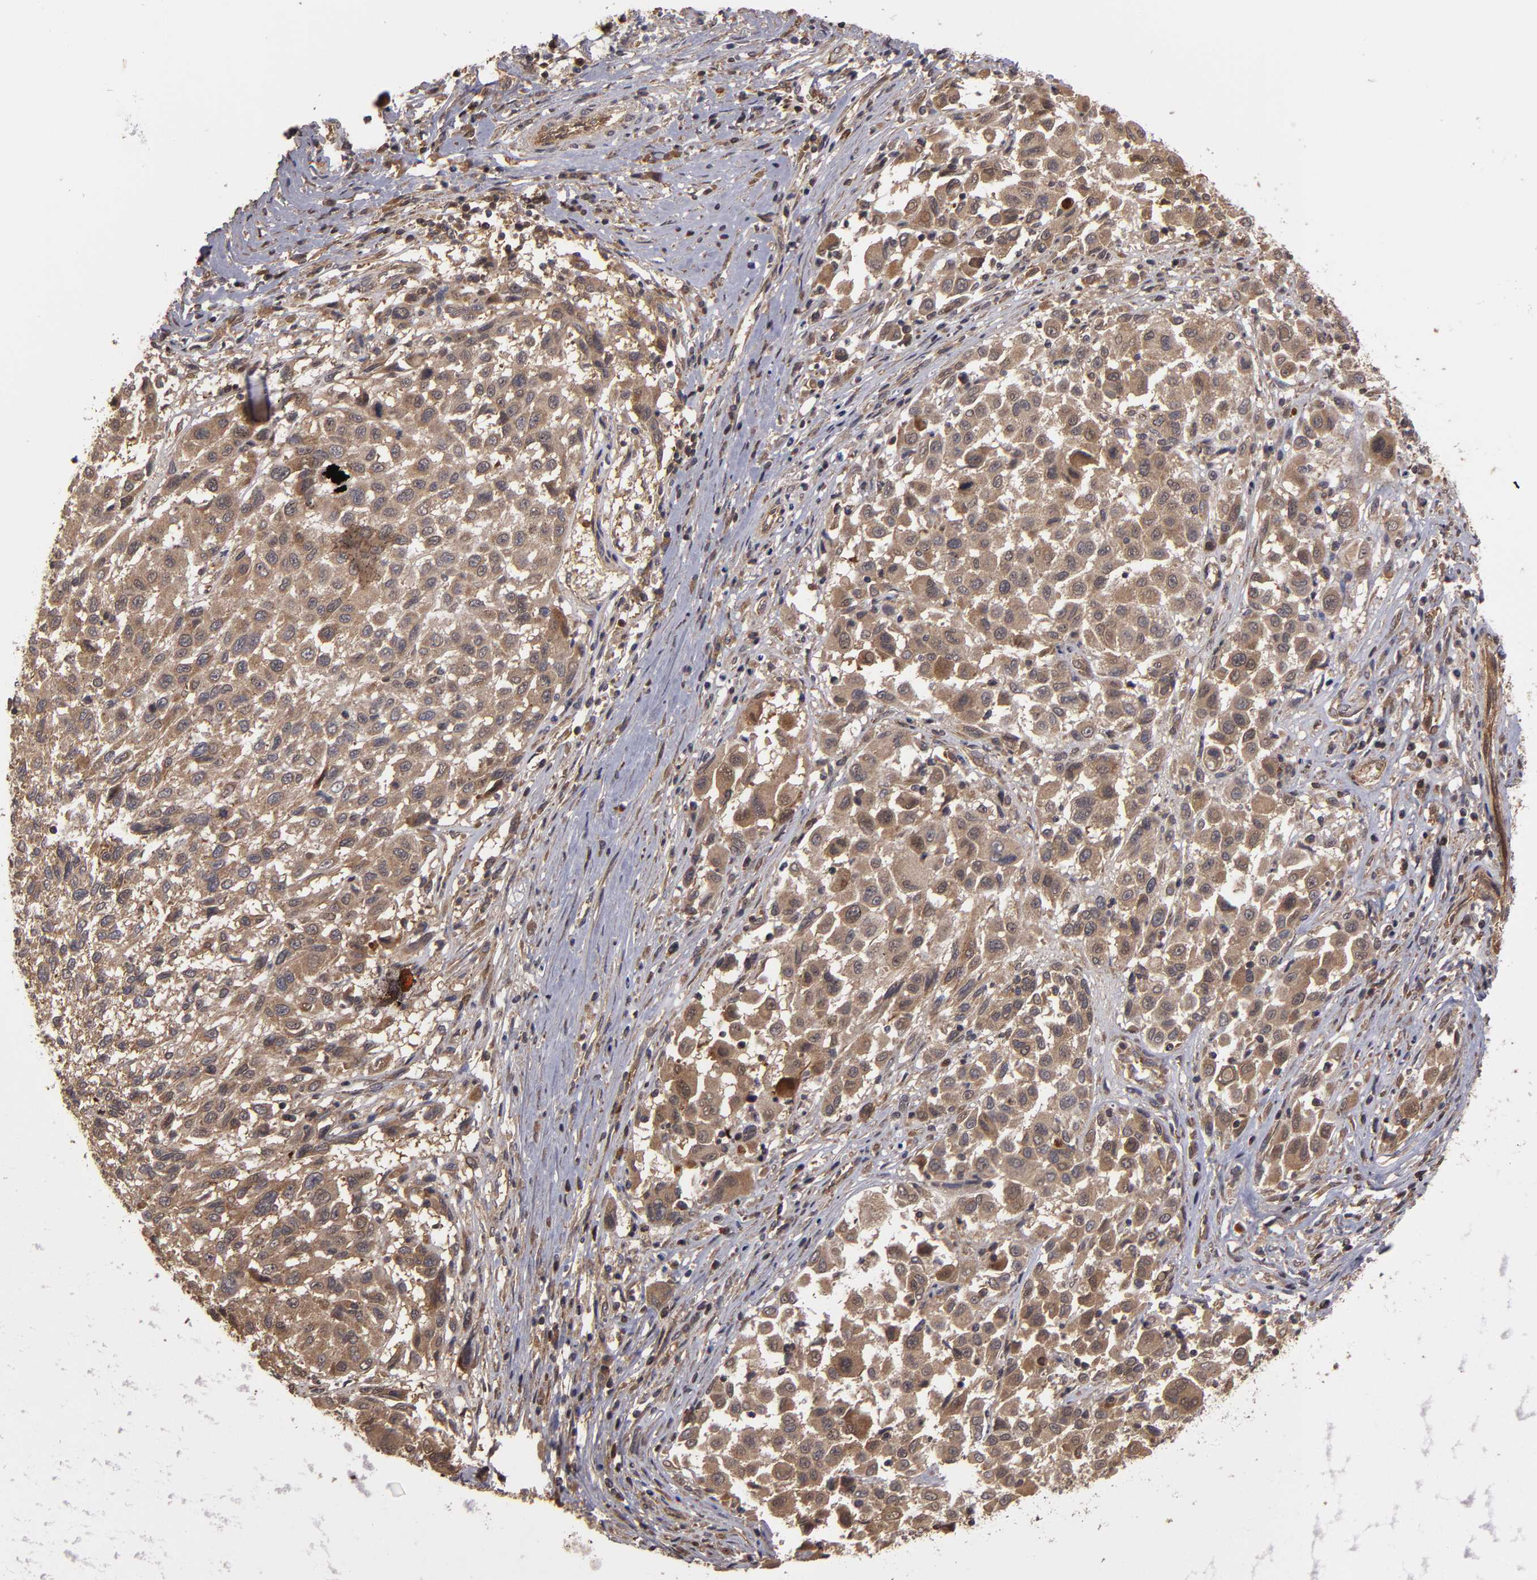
{"staining": {"intensity": "moderate", "quantity": ">75%", "location": "cytoplasmic/membranous"}, "tissue": "melanoma", "cell_type": "Tumor cells", "image_type": "cancer", "snomed": [{"axis": "morphology", "description": "Malignant melanoma, Metastatic site"}, {"axis": "topography", "description": "Lymph node"}], "caption": "An immunohistochemistry image of neoplastic tissue is shown. Protein staining in brown shows moderate cytoplasmic/membranous positivity in malignant melanoma (metastatic site) within tumor cells.", "gene": "RPS6KA6", "patient": {"sex": "male", "age": 61}}